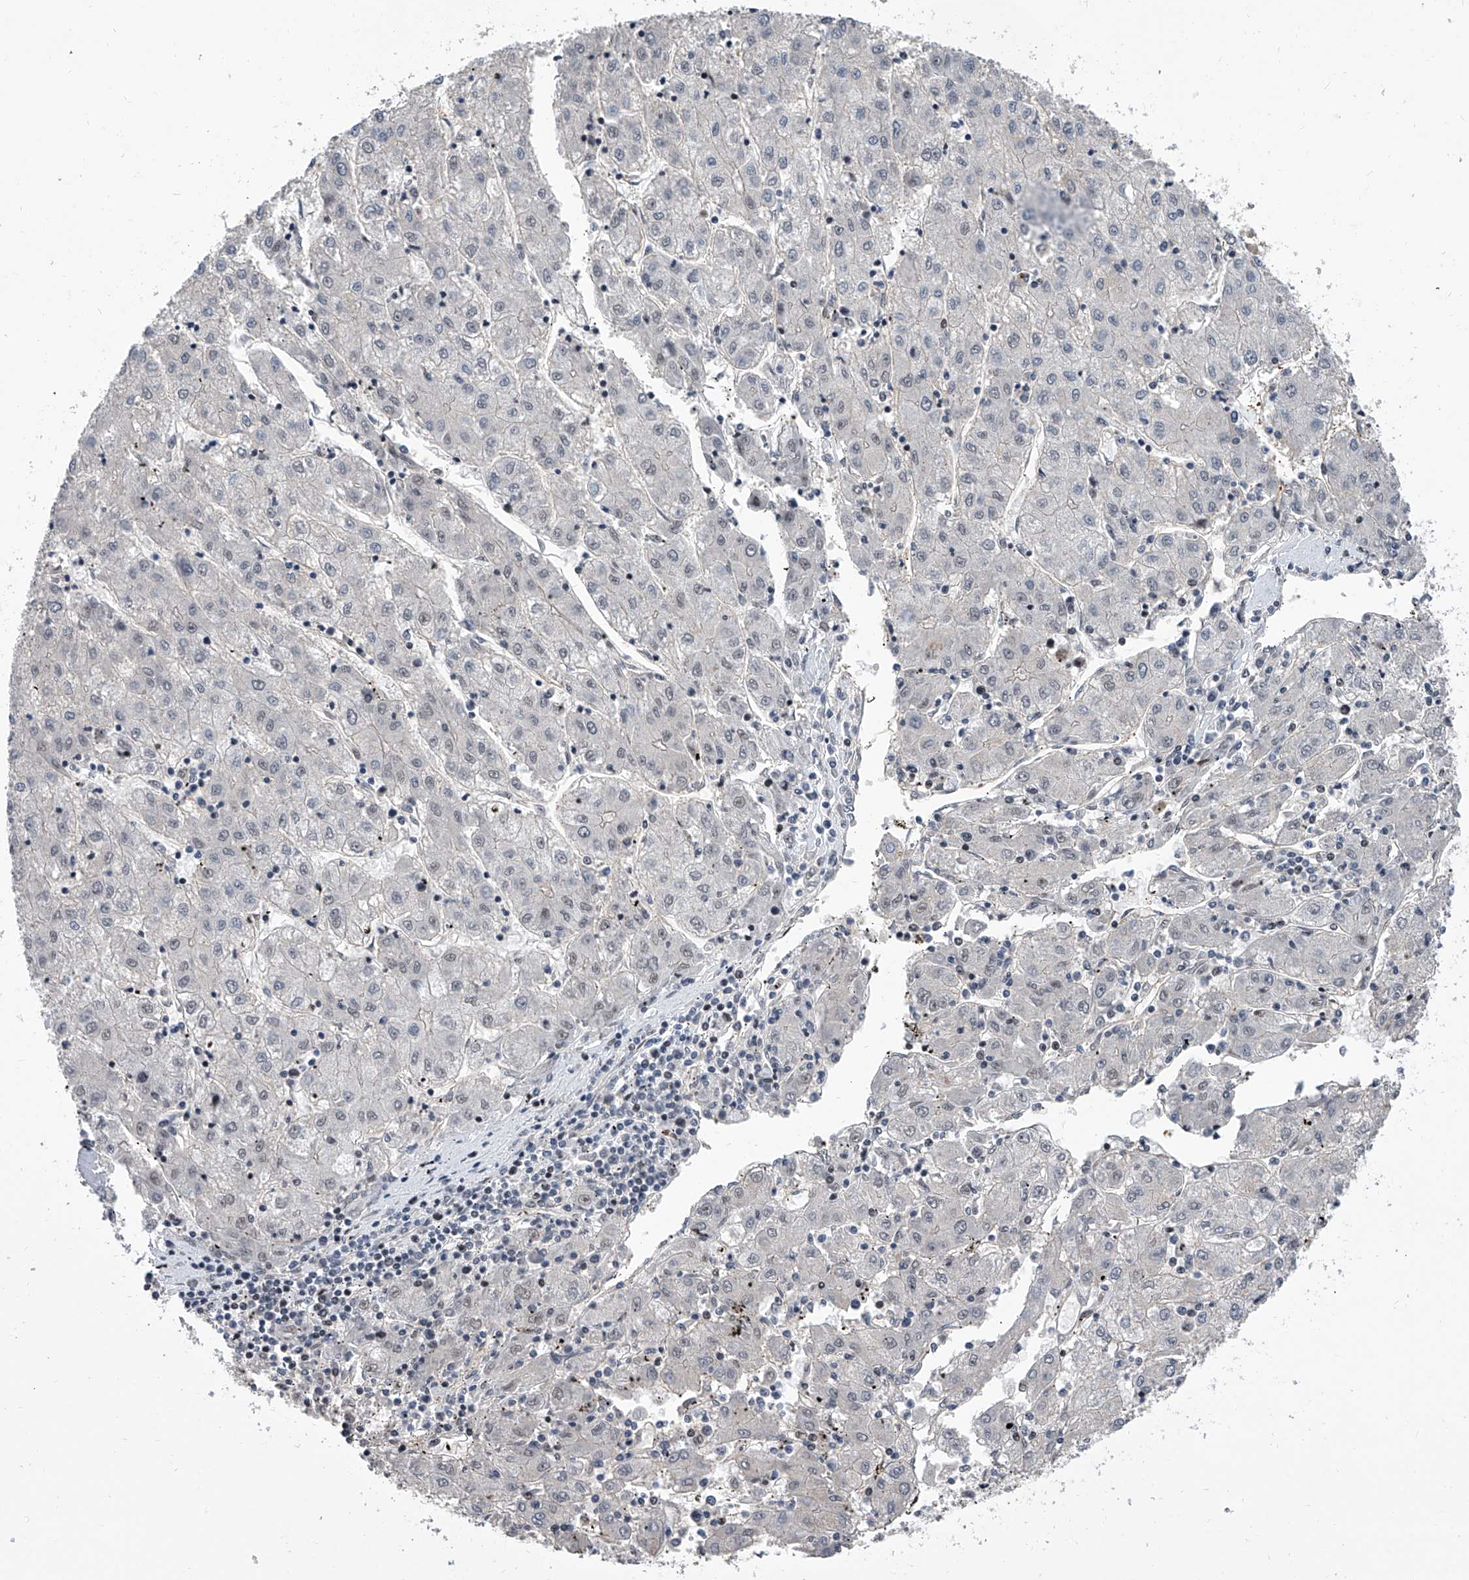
{"staining": {"intensity": "negative", "quantity": "none", "location": "none"}, "tissue": "liver cancer", "cell_type": "Tumor cells", "image_type": "cancer", "snomed": [{"axis": "morphology", "description": "Carcinoma, Hepatocellular, NOS"}, {"axis": "topography", "description": "Liver"}], "caption": "IHC of human liver cancer shows no positivity in tumor cells.", "gene": "ZNF426", "patient": {"sex": "male", "age": 72}}